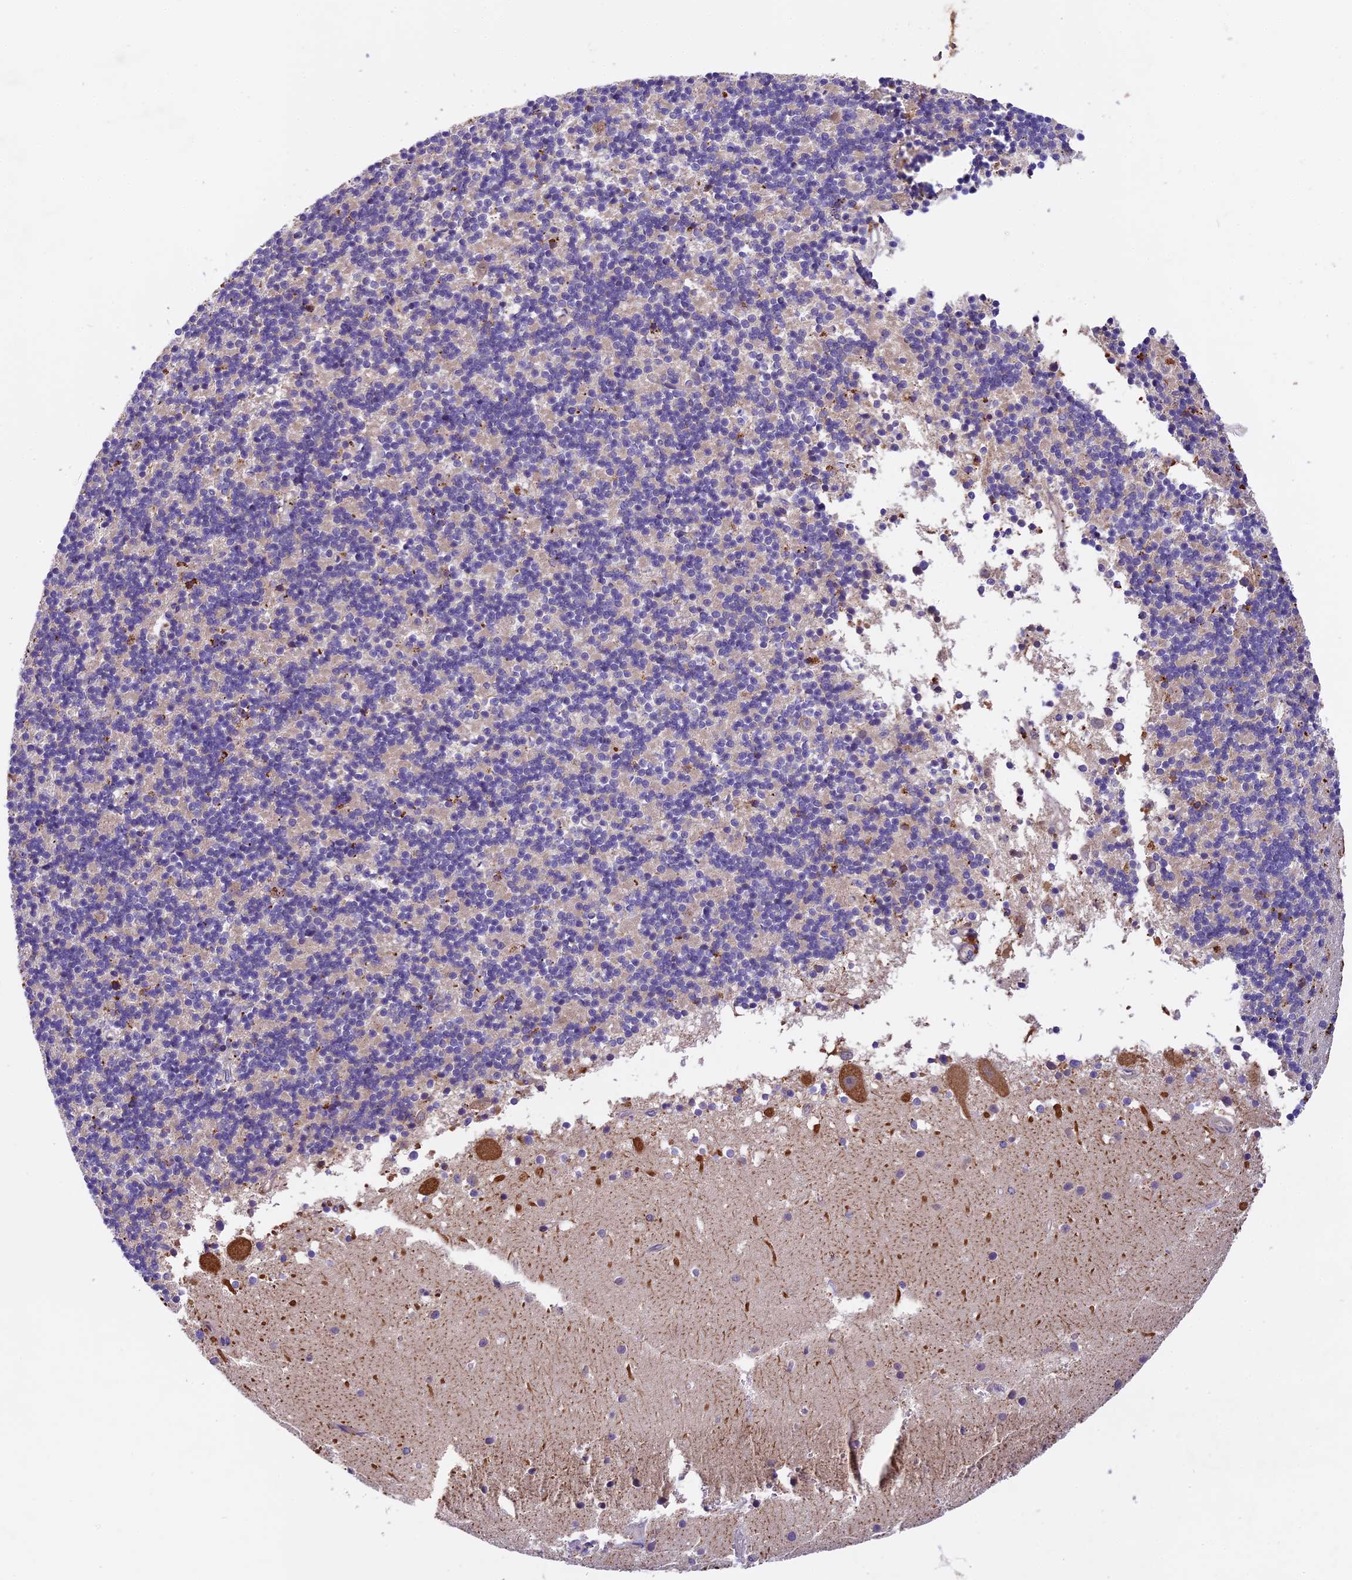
{"staining": {"intensity": "weak", "quantity": "<25%", "location": "cytoplasmic/membranous"}, "tissue": "cerebellum", "cell_type": "Cells in granular layer", "image_type": "normal", "snomed": [{"axis": "morphology", "description": "Normal tissue, NOS"}, {"axis": "topography", "description": "Cerebellum"}], "caption": "Image shows no protein expression in cells in granular layer of unremarkable cerebellum.", "gene": "COPE", "patient": {"sex": "male", "age": 54}}